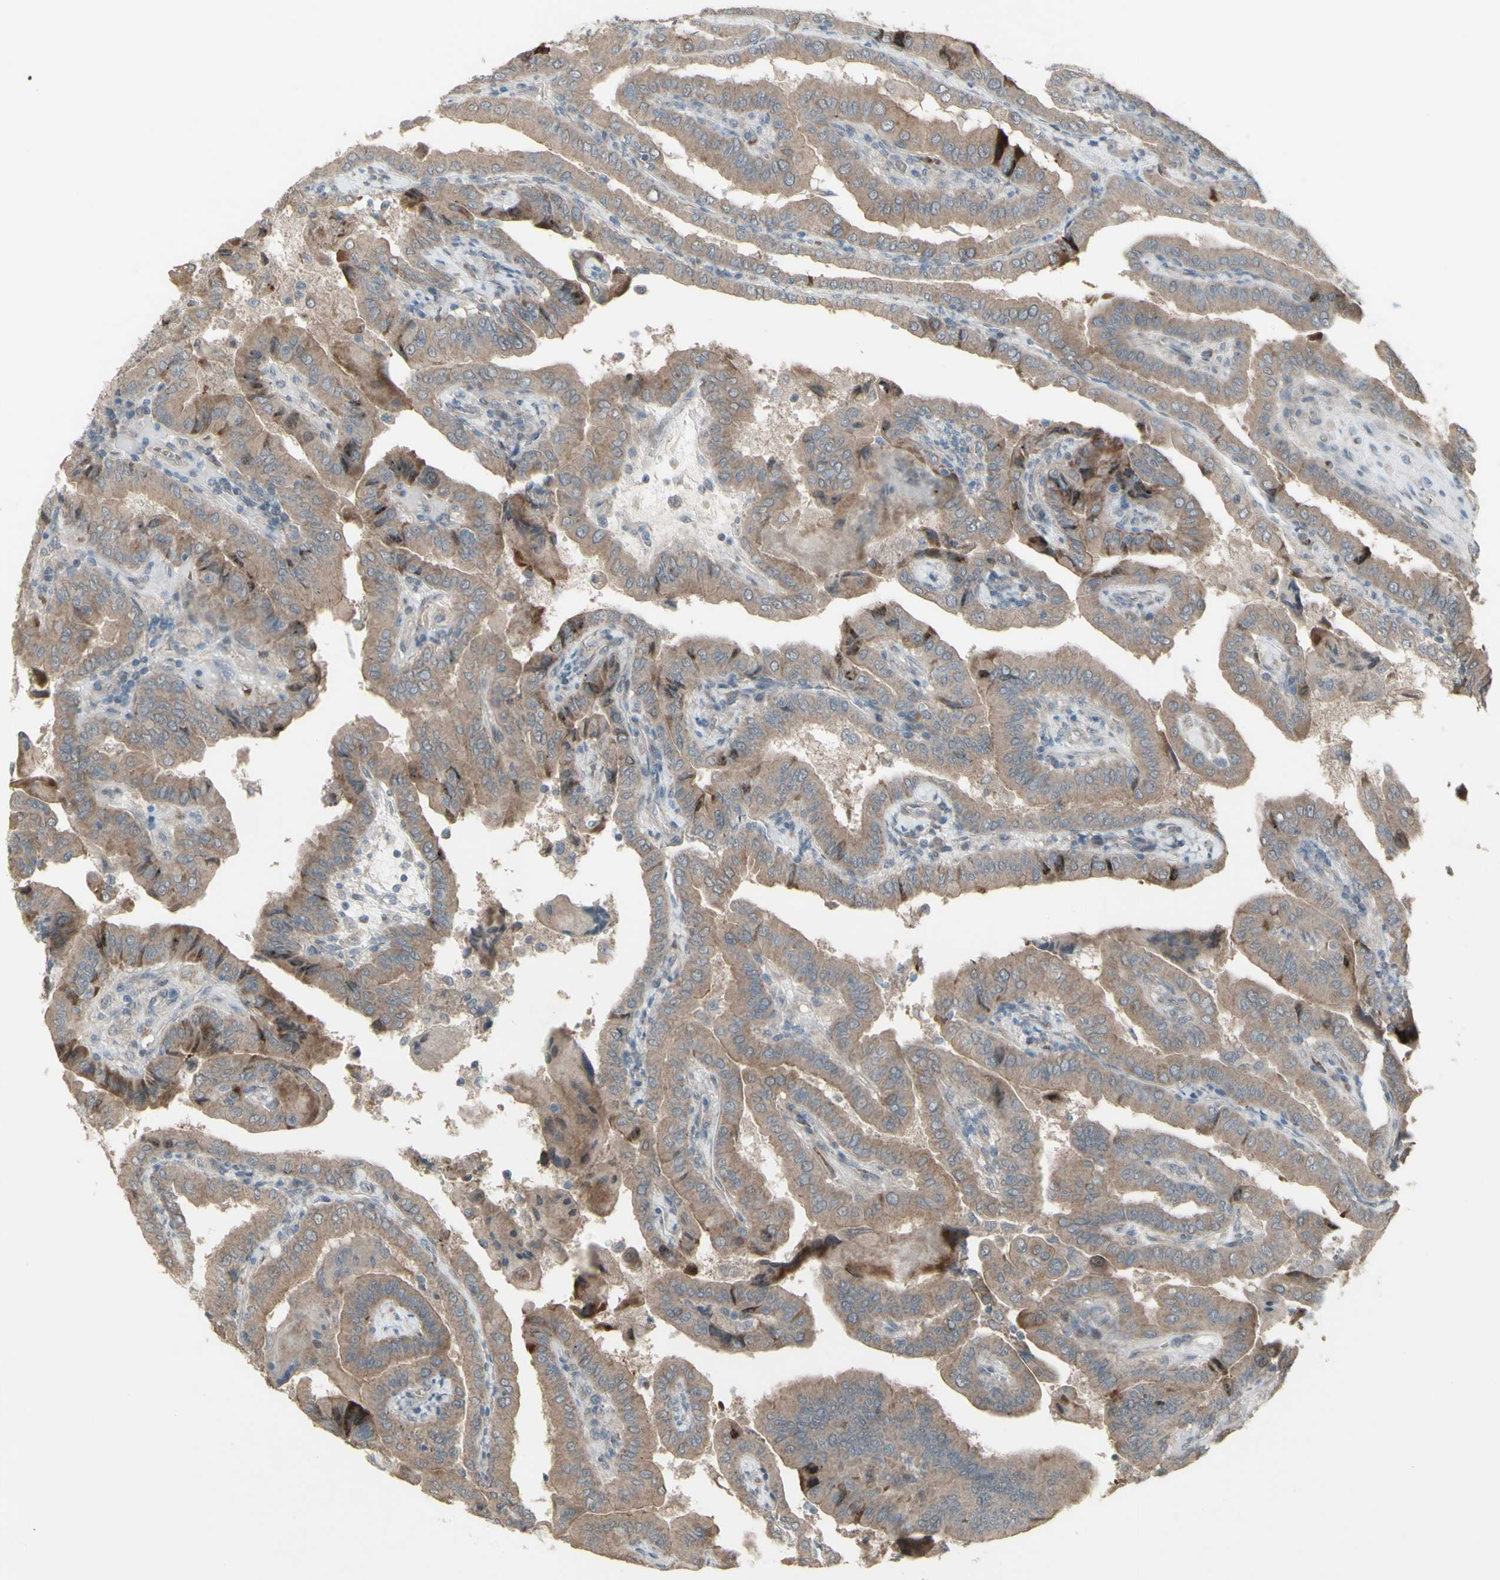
{"staining": {"intensity": "weak", "quantity": ">75%", "location": "cytoplasmic/membranous"}, "tissue": "thyroid cancer", "cell_type": "Tumor cells", "image_type": "cancer", "snomed": [{"axis": "morphology", "description": "Papillary adenocarcinoma, NOS"}, {"axis": "topography", "description": "Thyroid gland"}], "caption": "A high-resolution image shows IHC staining of papillary adenocarcinoma (thyroid), which displays weak cytoplasmic/membranous staining in about >75% of tumor cells.", "gene": "GRAMD1B", "patient": {"sex": "male", "age": 33}}